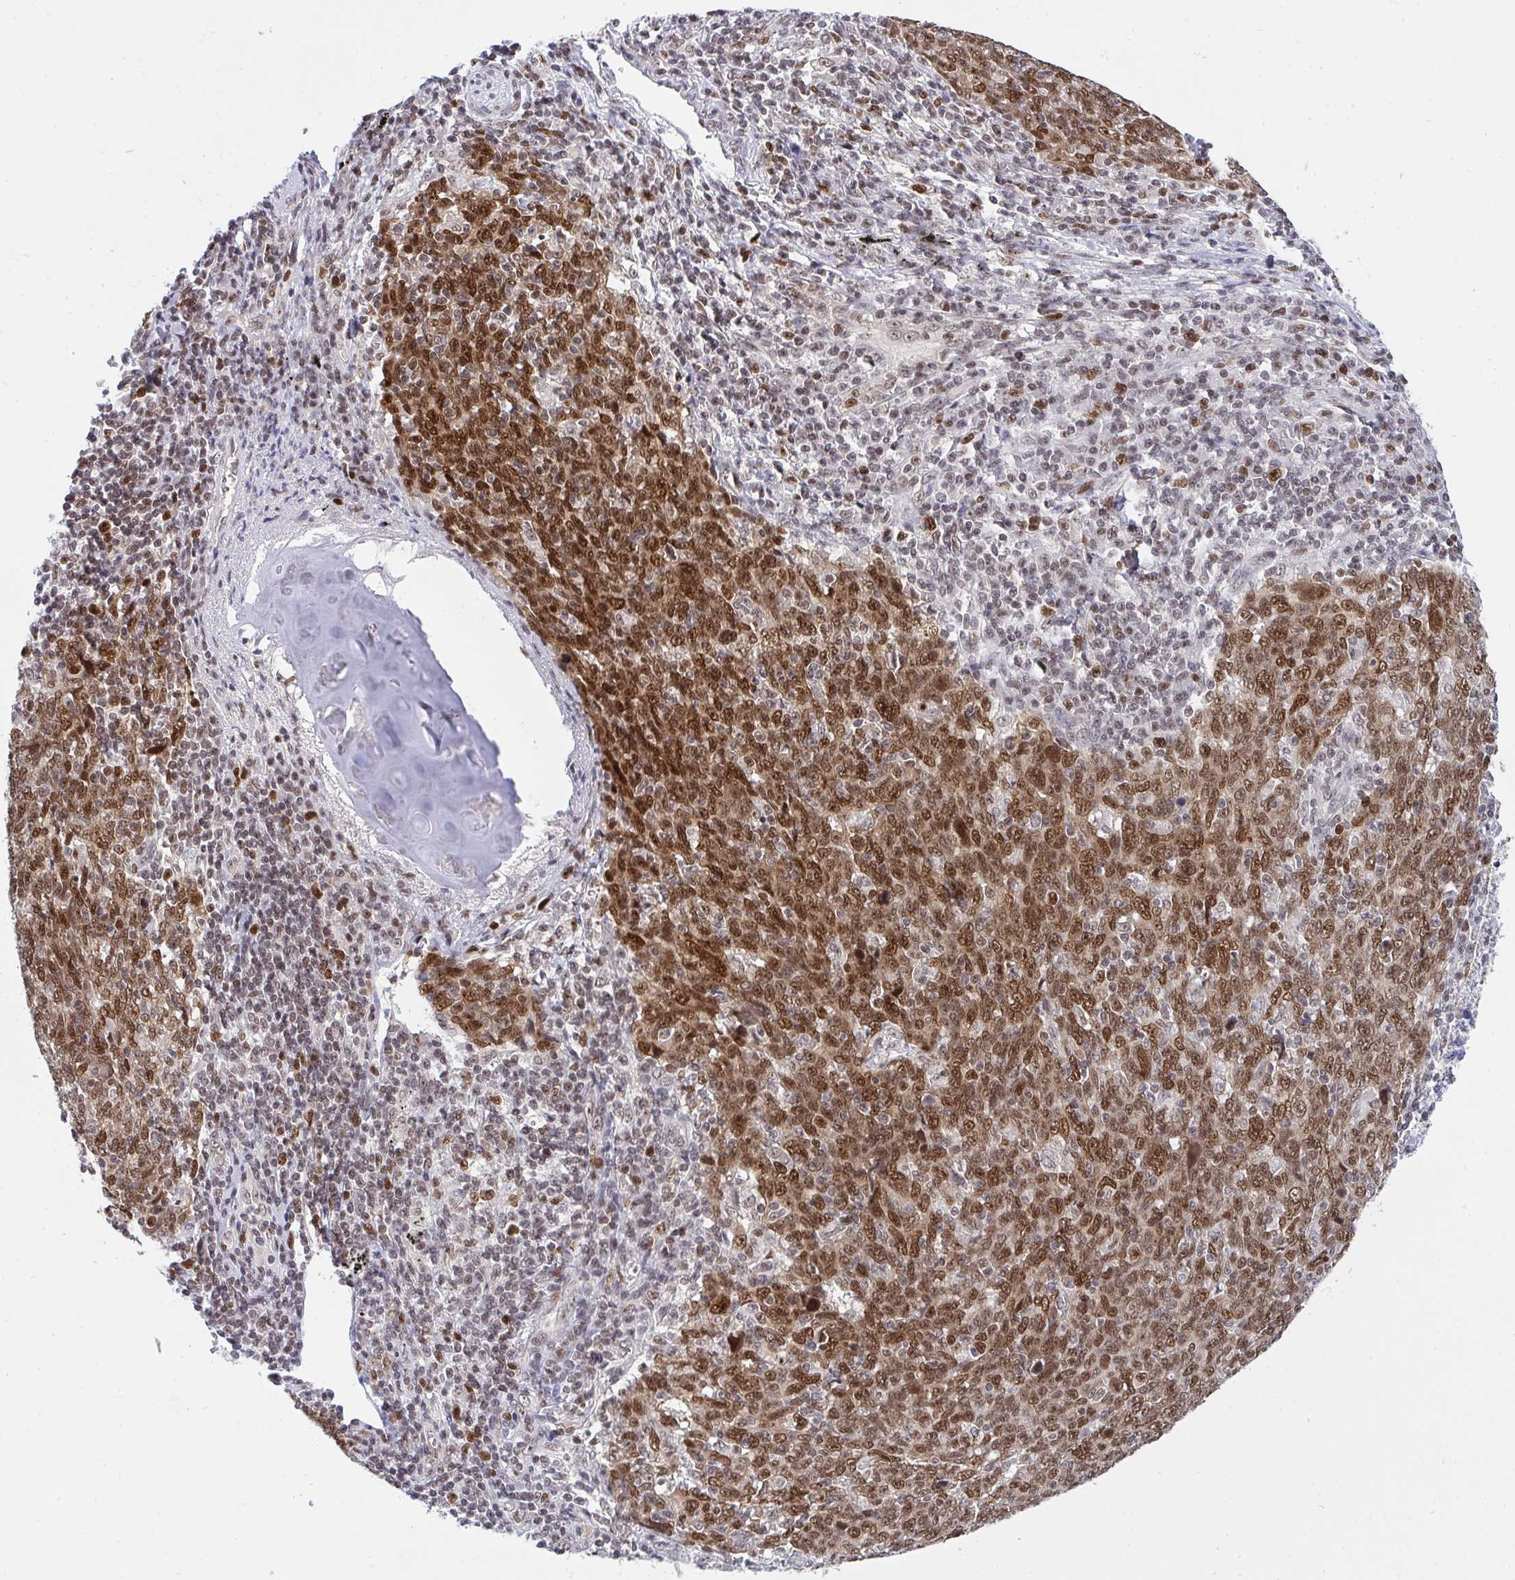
{"staining": {"intensity": "moderate", "quantity": ">75%", "location": "nuclear"}, "tissue": "lung cancer", "cell_type": "Tumor cells", "image_type": "cancer", "snomed": [{"axis": "morphology", "description": "Squamous cell carcinoma, NOS"}, {"axis": "topography", "description": "Lung"}], "caption": "Protein expression analysis of human squamous cell carcinoma (lung) reveals moderate nuclear staining in about >75% of tumor cells. The protein of interest is stained brown, and the nuclei are stained in blue (DAB IHC with brightfield microscopy, high magnification).", "gene": "RFC4", "patient": {"sex": "female", "age": 72}}